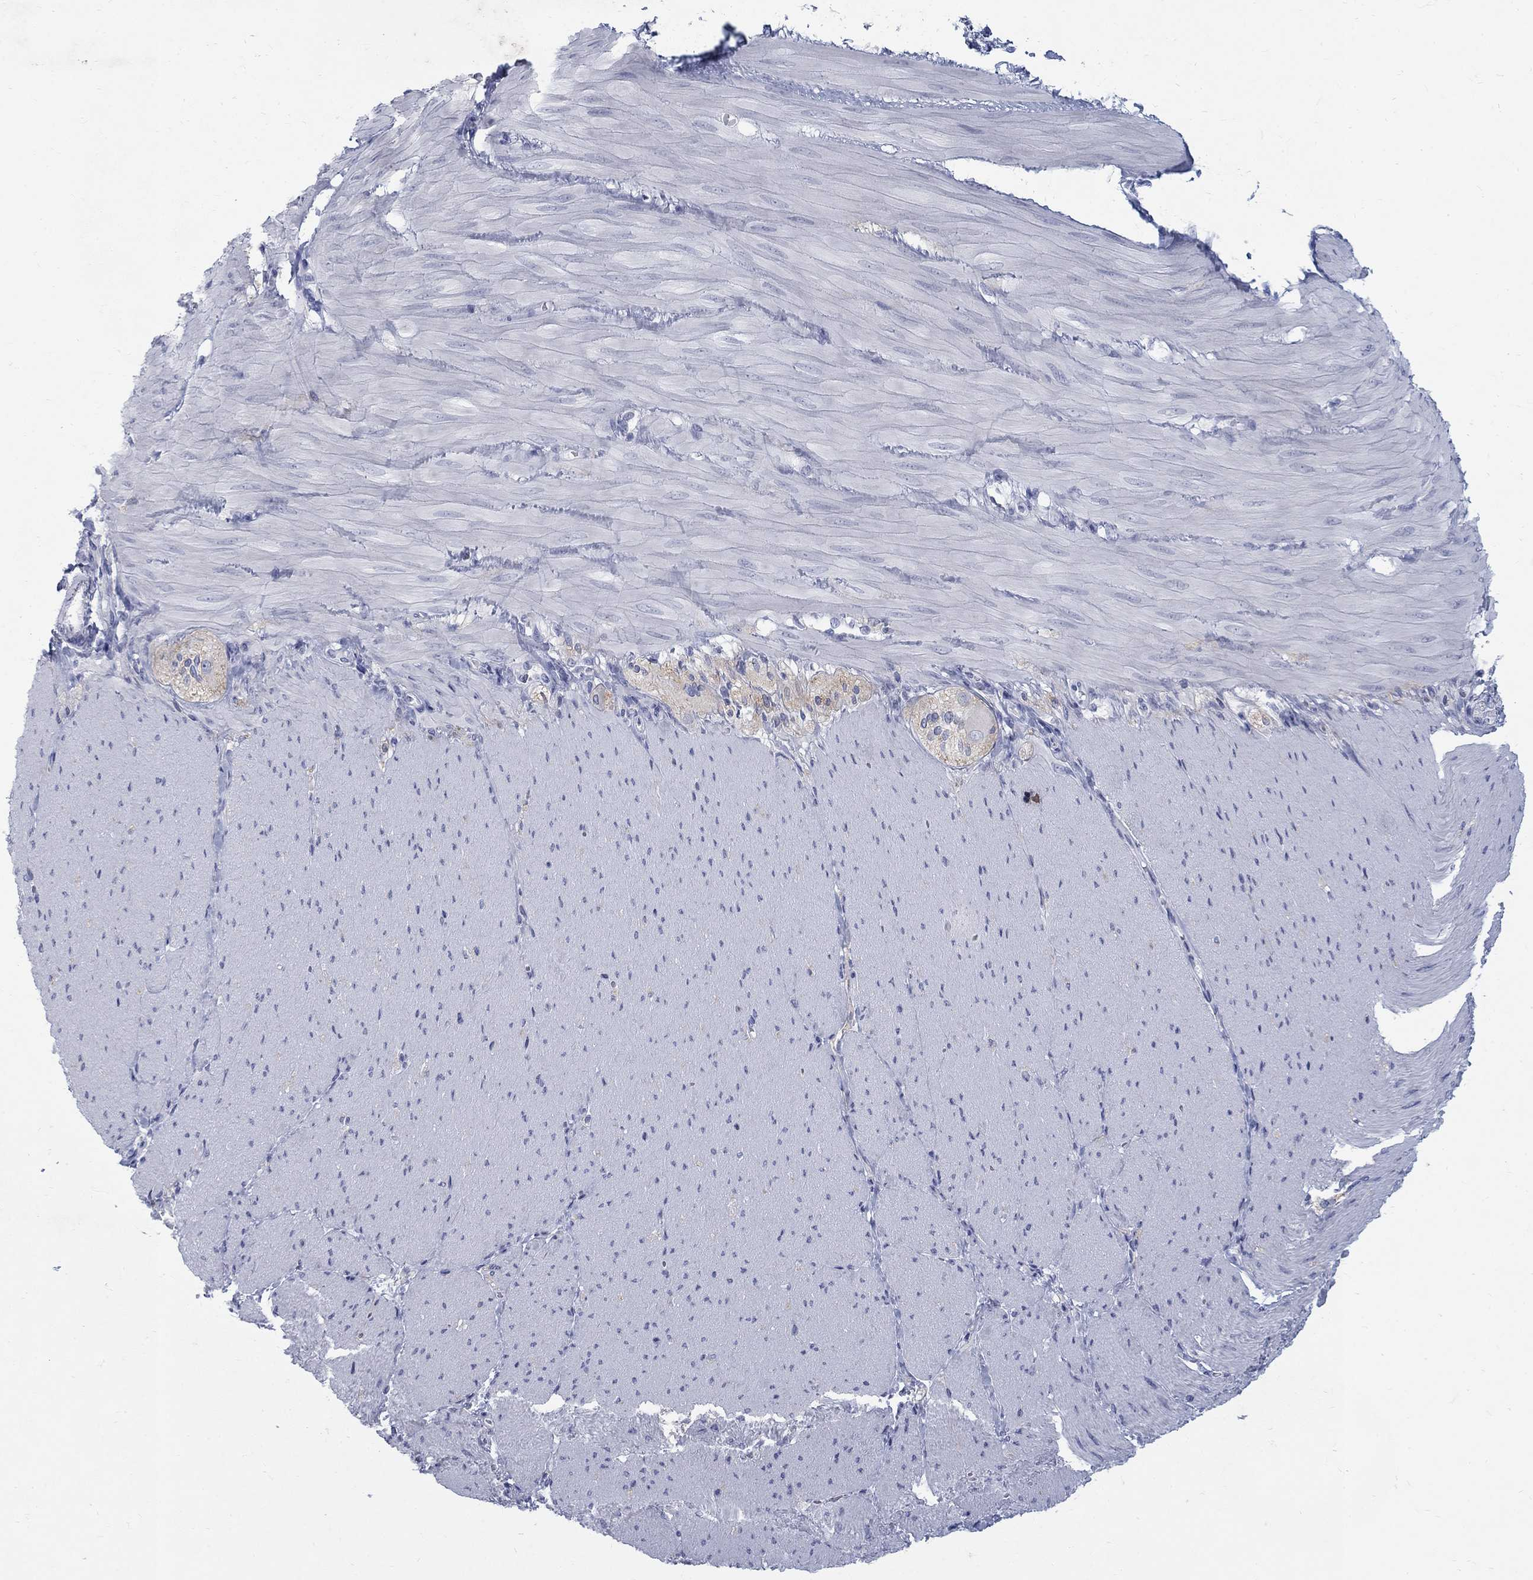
{"staining": {"intensity": "negative", "quantity": "none", "location": "none"}, "tissue": "soft tissue", "cell_type": "Fibroblasts", "image_type": "normal", "snomed": [{"axis": "morphology", "description": "Normal tissue, NOS"}, {"axis": "topography", "description": "Smooth muscle"}, {"axis": "topography", "description": "Duodenum"}, {"axis": "topography", "description": "Peripheral nerve tissue"}], "caption": "Fibroblasts are negative for protein expression in normal human soft tissue. Brightfield microscopy of immunohistochemistry stained with DAB (brown) and hematoxylin (blue), captured at high magnification.", "gene": "RFTN2", "patient": {"sex": "female", "age": 61}}